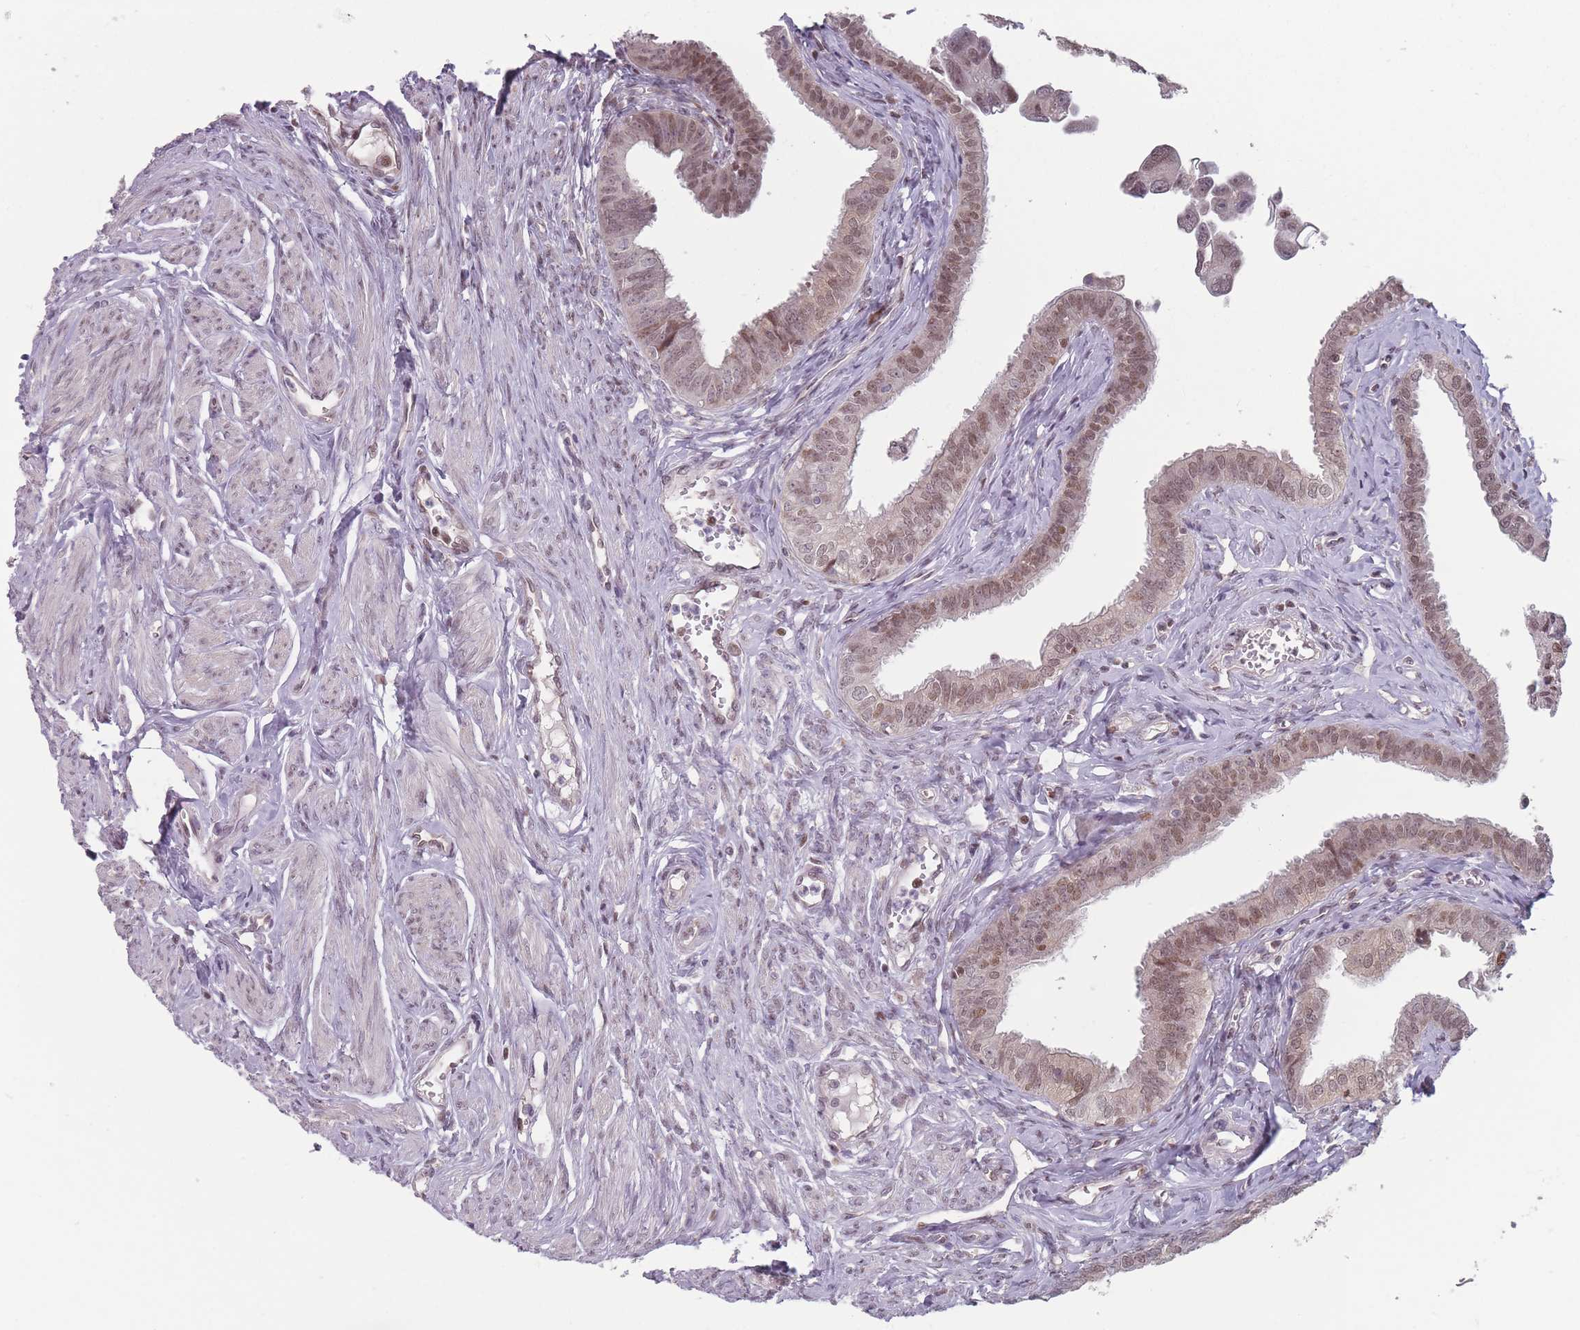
{"staining": {"intensity": "moderate", "quantity": ">75%", "location": "nuclear"}, "tissue": "fallopian tube", "cell_type": "Glandular cells", "image_type": "normal", "snomed": [{"axis": "morphology", "description": "Normal tissue, NOS"}, {"axis": "morphology", "description": "Carcinoma, NOS"}, {"axis": "topography", "description": "Fallopian tube"}, {"axis": "topography", "description": "Ovary"}], "caption": "Immunohistochemistry (IHC) histopathology image of unremarkable fallopian tube: fallopian tube stained using immunohistochemistry reveals medium levels of moderate protein expression localized specifically in the nuclear of glandular cells, appearing as a nuclear brown color.", "gene": "SH3BGRL2", "patient": {"sex": "female", "age": 59}}